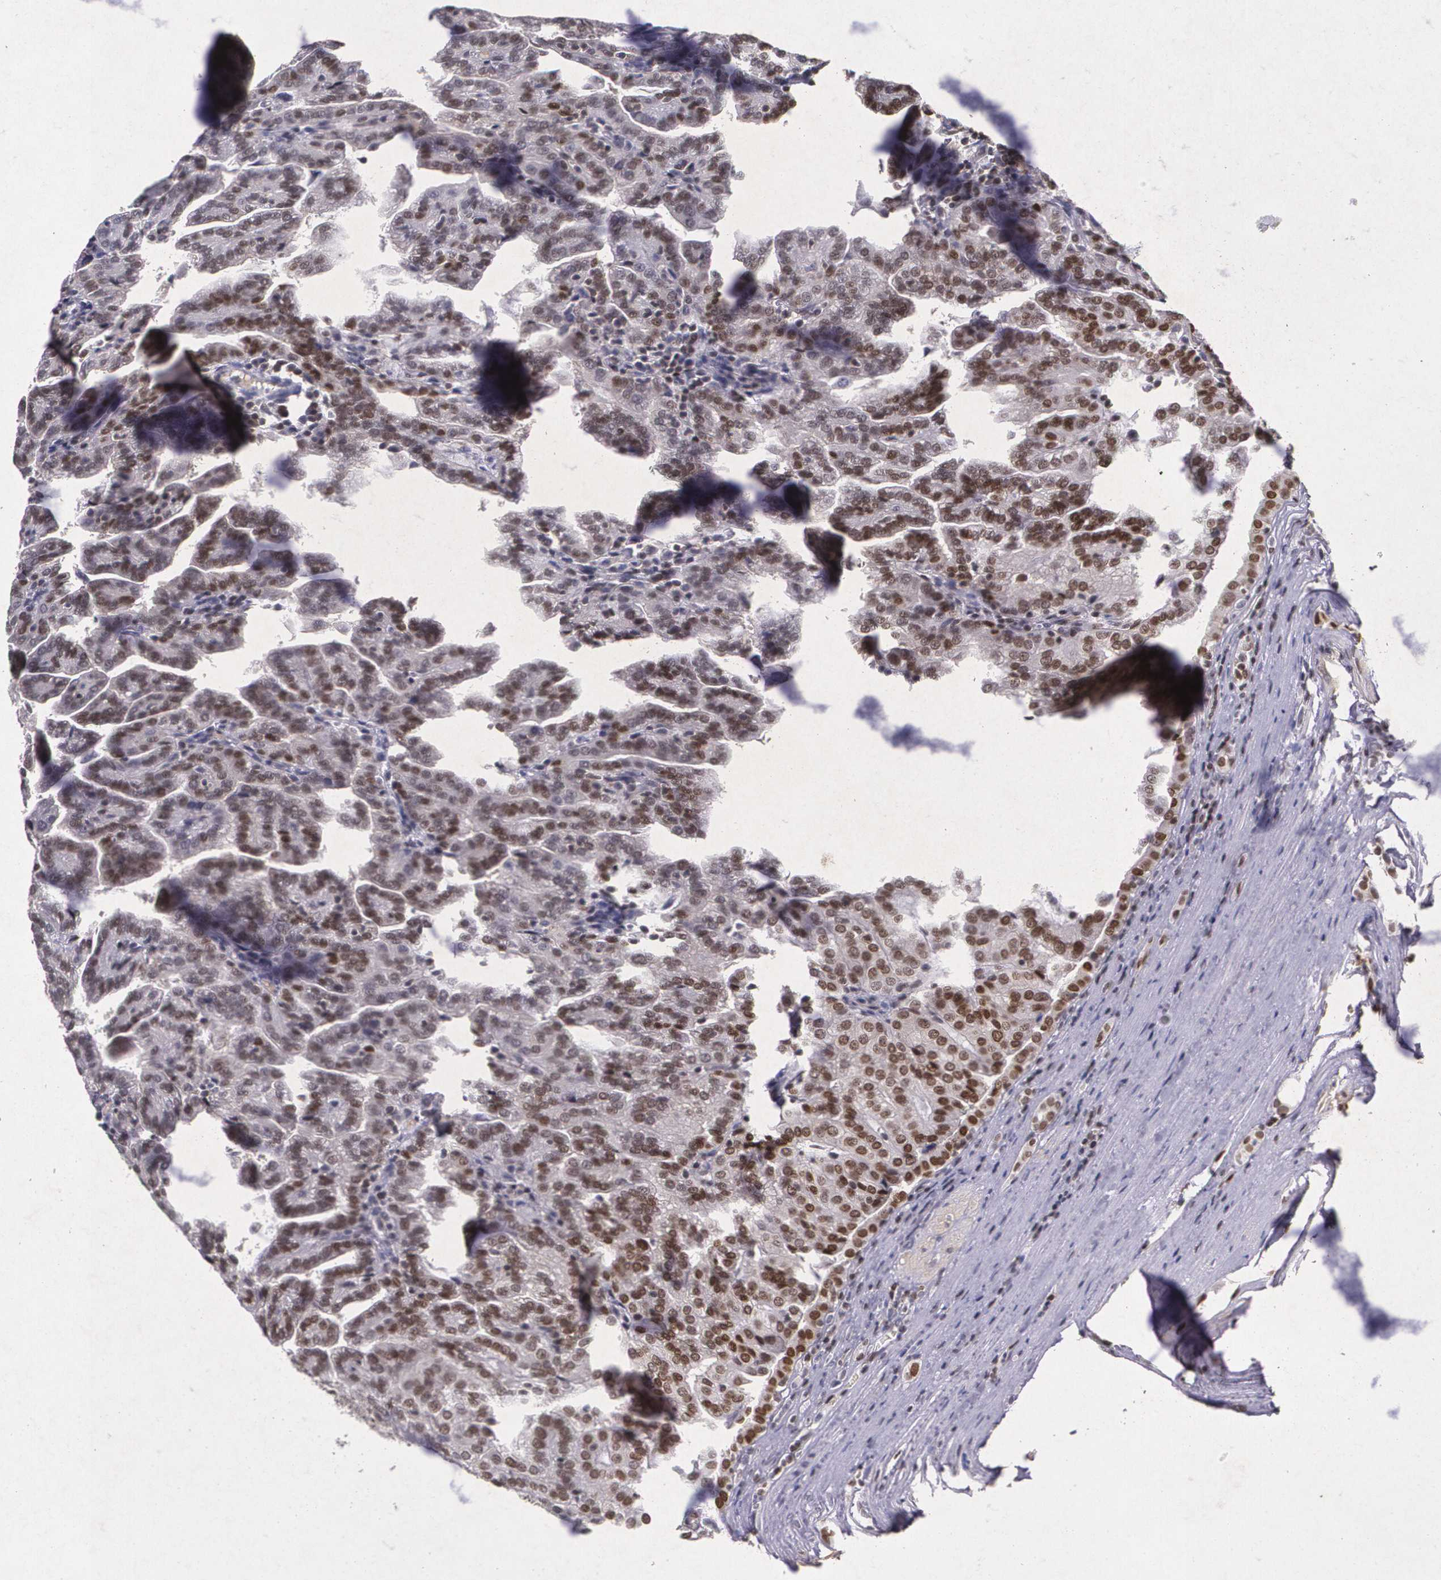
{"staining": {"intensity": "strong", "quantity": ">75%", "location": "nuclear"}, "tissue": "renal cancer", "cell_type": "Tumor cells", "image_type": "cancer", "snomed": [{"axis": "morphology", "description": "Adenocarcinoma, NOS"}, {"axis": "topography", "description": "Kidney"}], "caption": "Protein expression analysis of renal cancer displays strong nuclear expression in about >75% of tumor cells. (DAB (3,3'-diaminobenzidine) = brown stain, brightfield microscopy at high magnification).", "gene": "MGMT", "patient": {"sex": "male", "age": 61}}